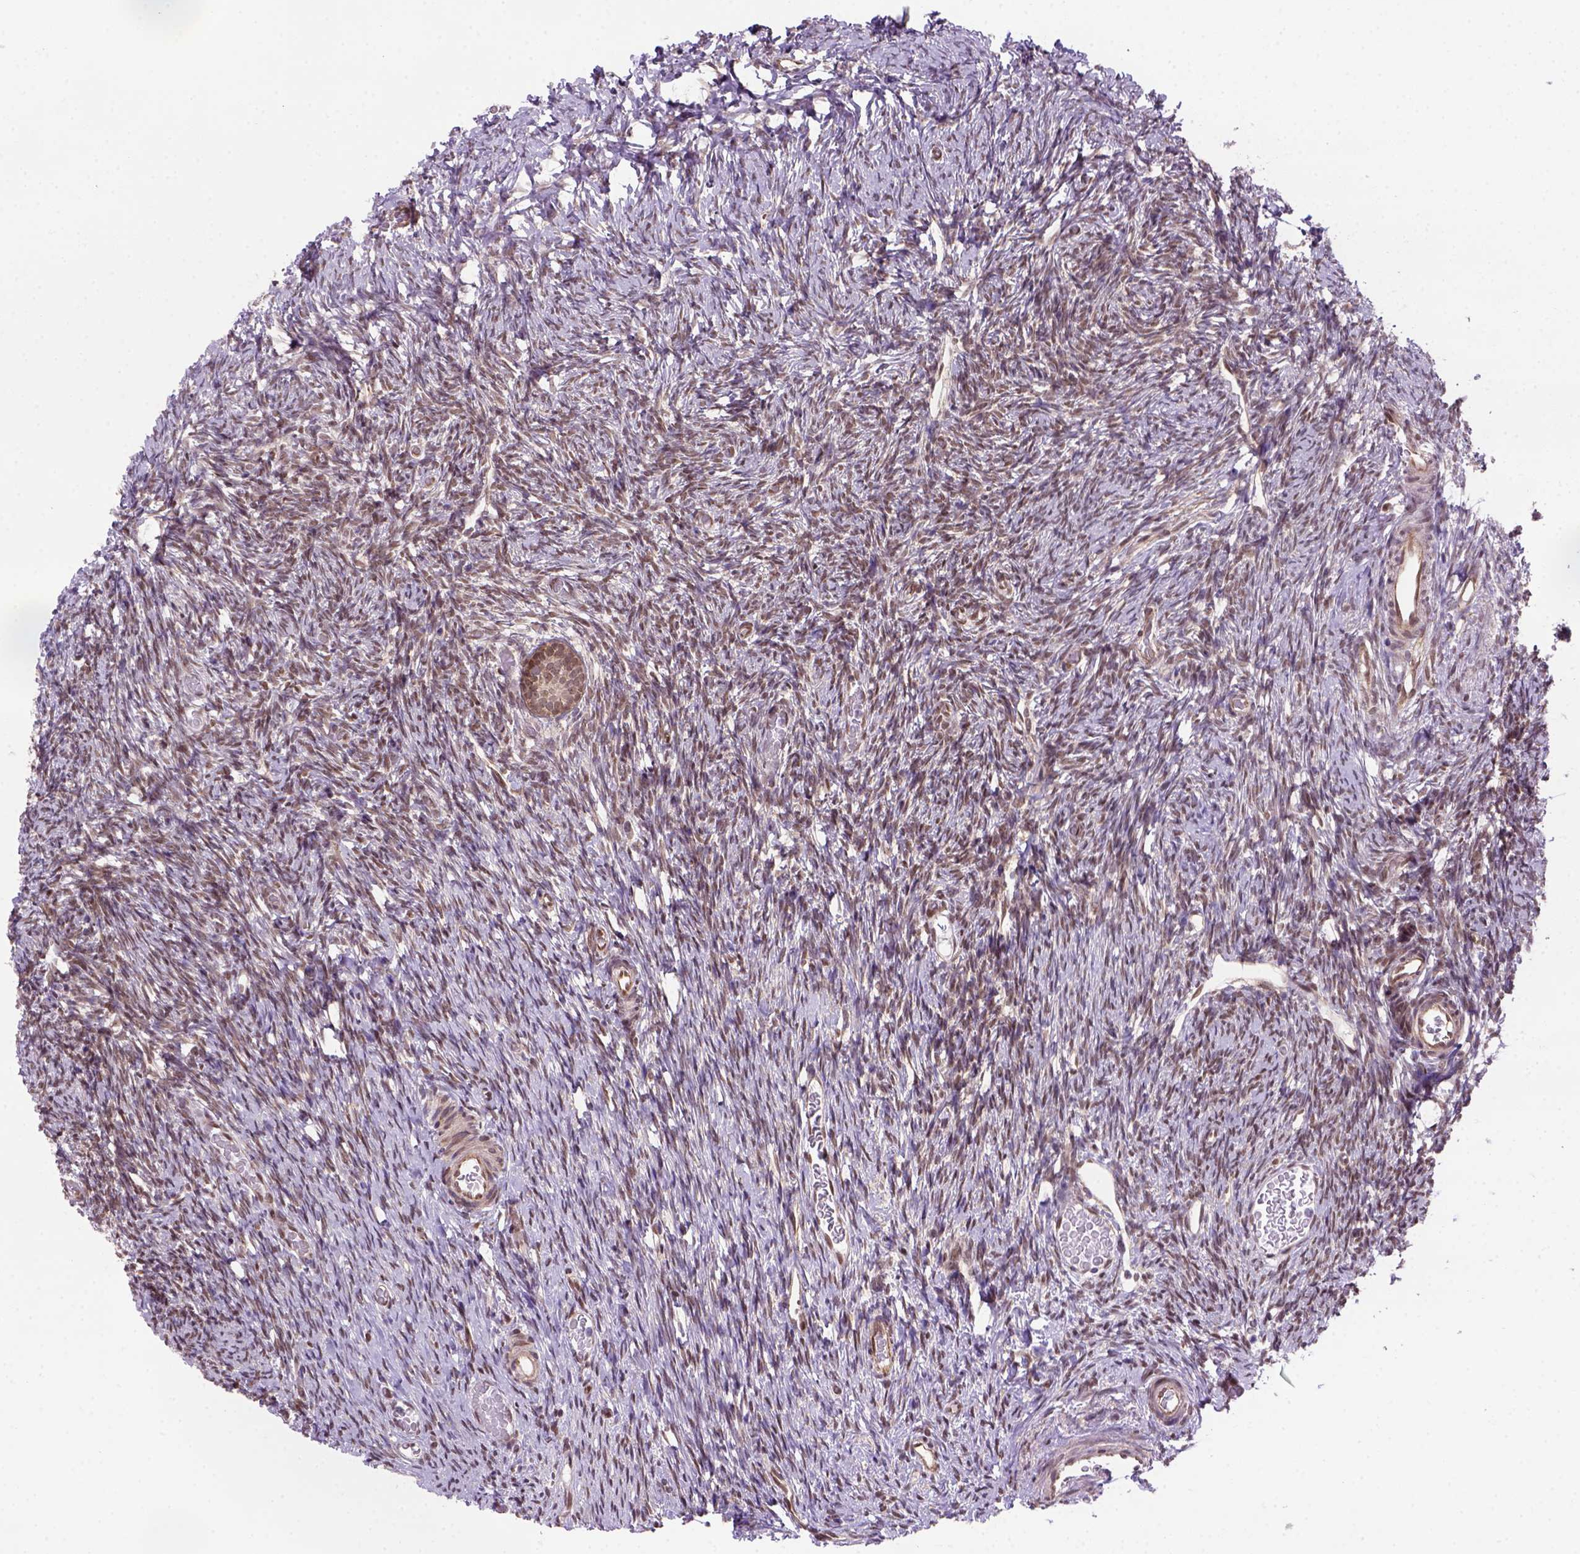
{"staining": {"intensity": "weak", "quantity": "25%-75%", "location": "cytoplasmic/membranous,nuclear"}, "tissue": "ovary", "cell_type": "Follicle cells", "image_type": "normal", "snomed": [{"axis": "morphology", "description": "Normal tissue, NOS"}, {"axis": "topography", "description": "Ovary"}], "caption": "Ovary stained for a protein (brown) reveals weak cytoplasmic/membranous,nuclear positive expression in approximately 25%-75% of follicle cells.", "gene": "MGMT", "patient": {"sex": "female", "age": 39}}